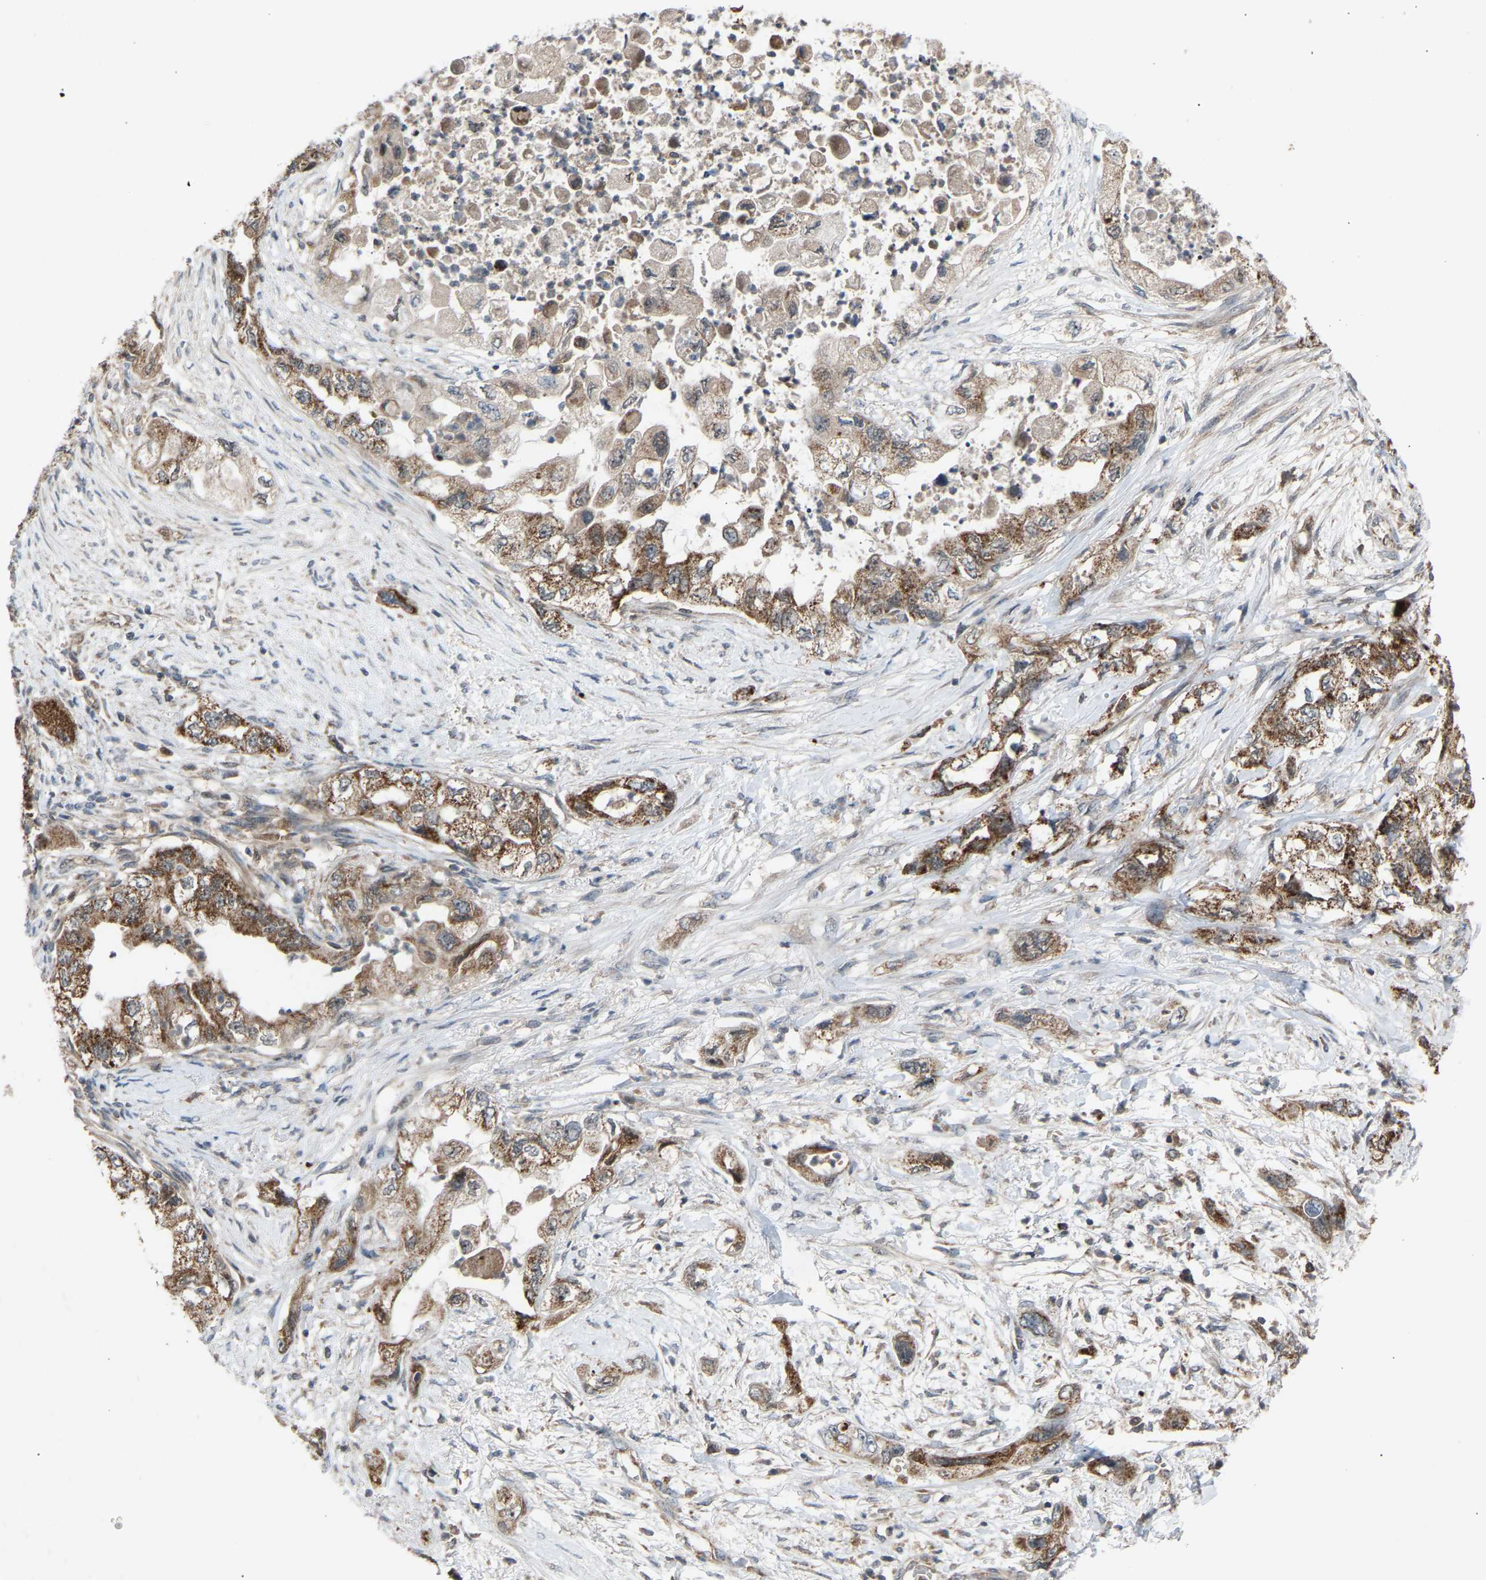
{"staining": {"intensity": "moderate", "quantity": ">75%", "location": "cytoplasmic/membranous"}, "tissue": "pancreatic cancer", "cell_type": "Tumor cells", "image_type": "cancer", "snomed": [{"axis": "morphology", "description": "Adenocarcinoma, NOS"}, {"axis": "topography", "description": "Pancreas"}], "caption": "There is medium levels of moderate cytoplasmic/membranous positivity in tumor cells of adenocarcinoma (pancreatic), as demonstrated by immunohistochemical staining (brown color).", "gene": "SLIRP", "patient": {"sex": "female", "age": 73}}